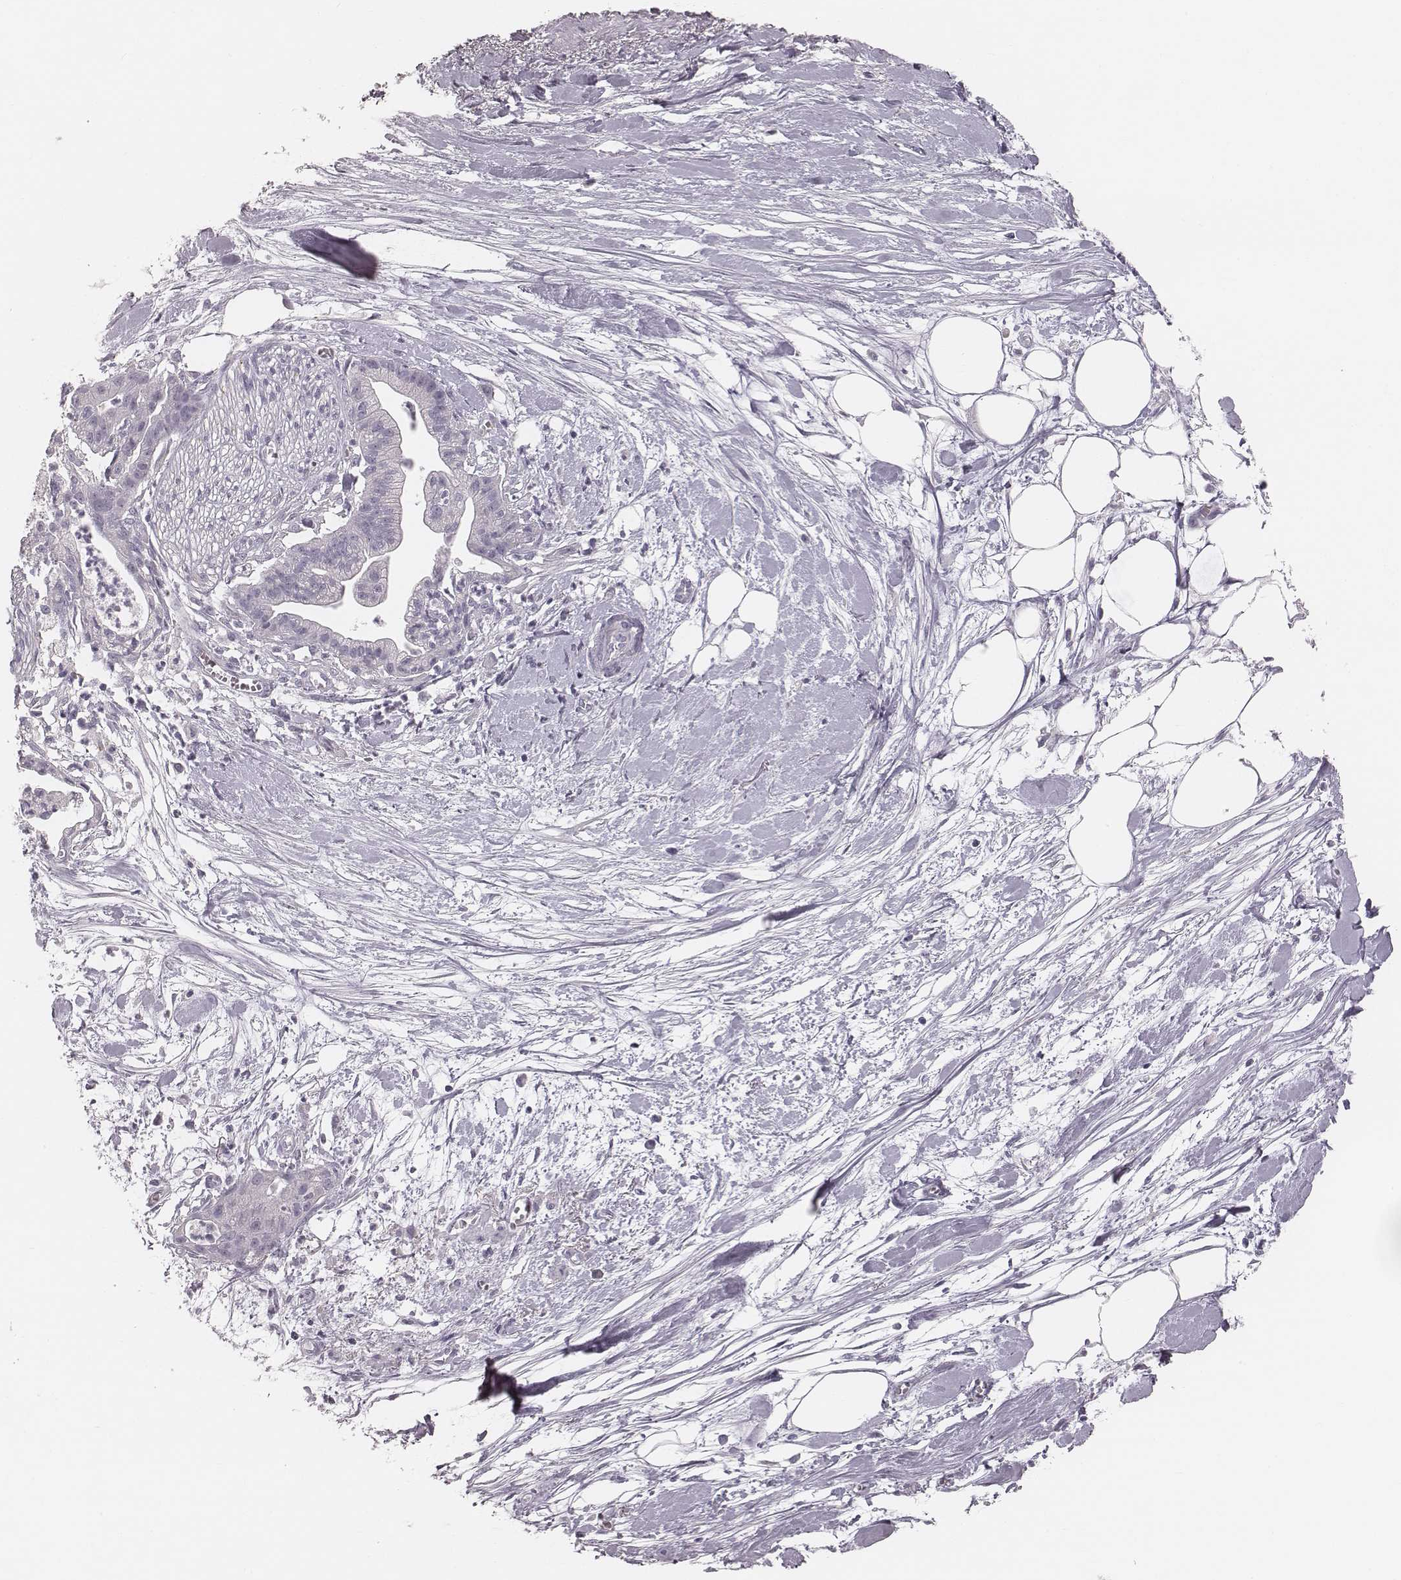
{"staining": {"intensity": "negative", "quantity": "none", "location": "none"}, "tissue": "pancreatic cancer", "cell_type": "Tumor cells", "image_type": "cancer", "snomed": [{"axis": "morphology", "description": "Normal tissue, NOS"}, {"axis": "morphology", "description": "Adenocarcinoma, NOS"}, {"axis": "topography", "description": "Lymph node"}, {"axis": "topography", "description": "Pancreas"}], "caption": "A histopathology image of pancreatic cancer (adenocarcinoma) stained for a protein reveals no brown staining in tumor cells. (Stains: DAB (3,3'-diaminobenzidine) immunohistochemistry (IHC) with hematoxylin counter stain, Microscopy: brightfield microscopy at high magnification).", "gene": "SPA17", "patient": {"sex": "female", "age": 58}}